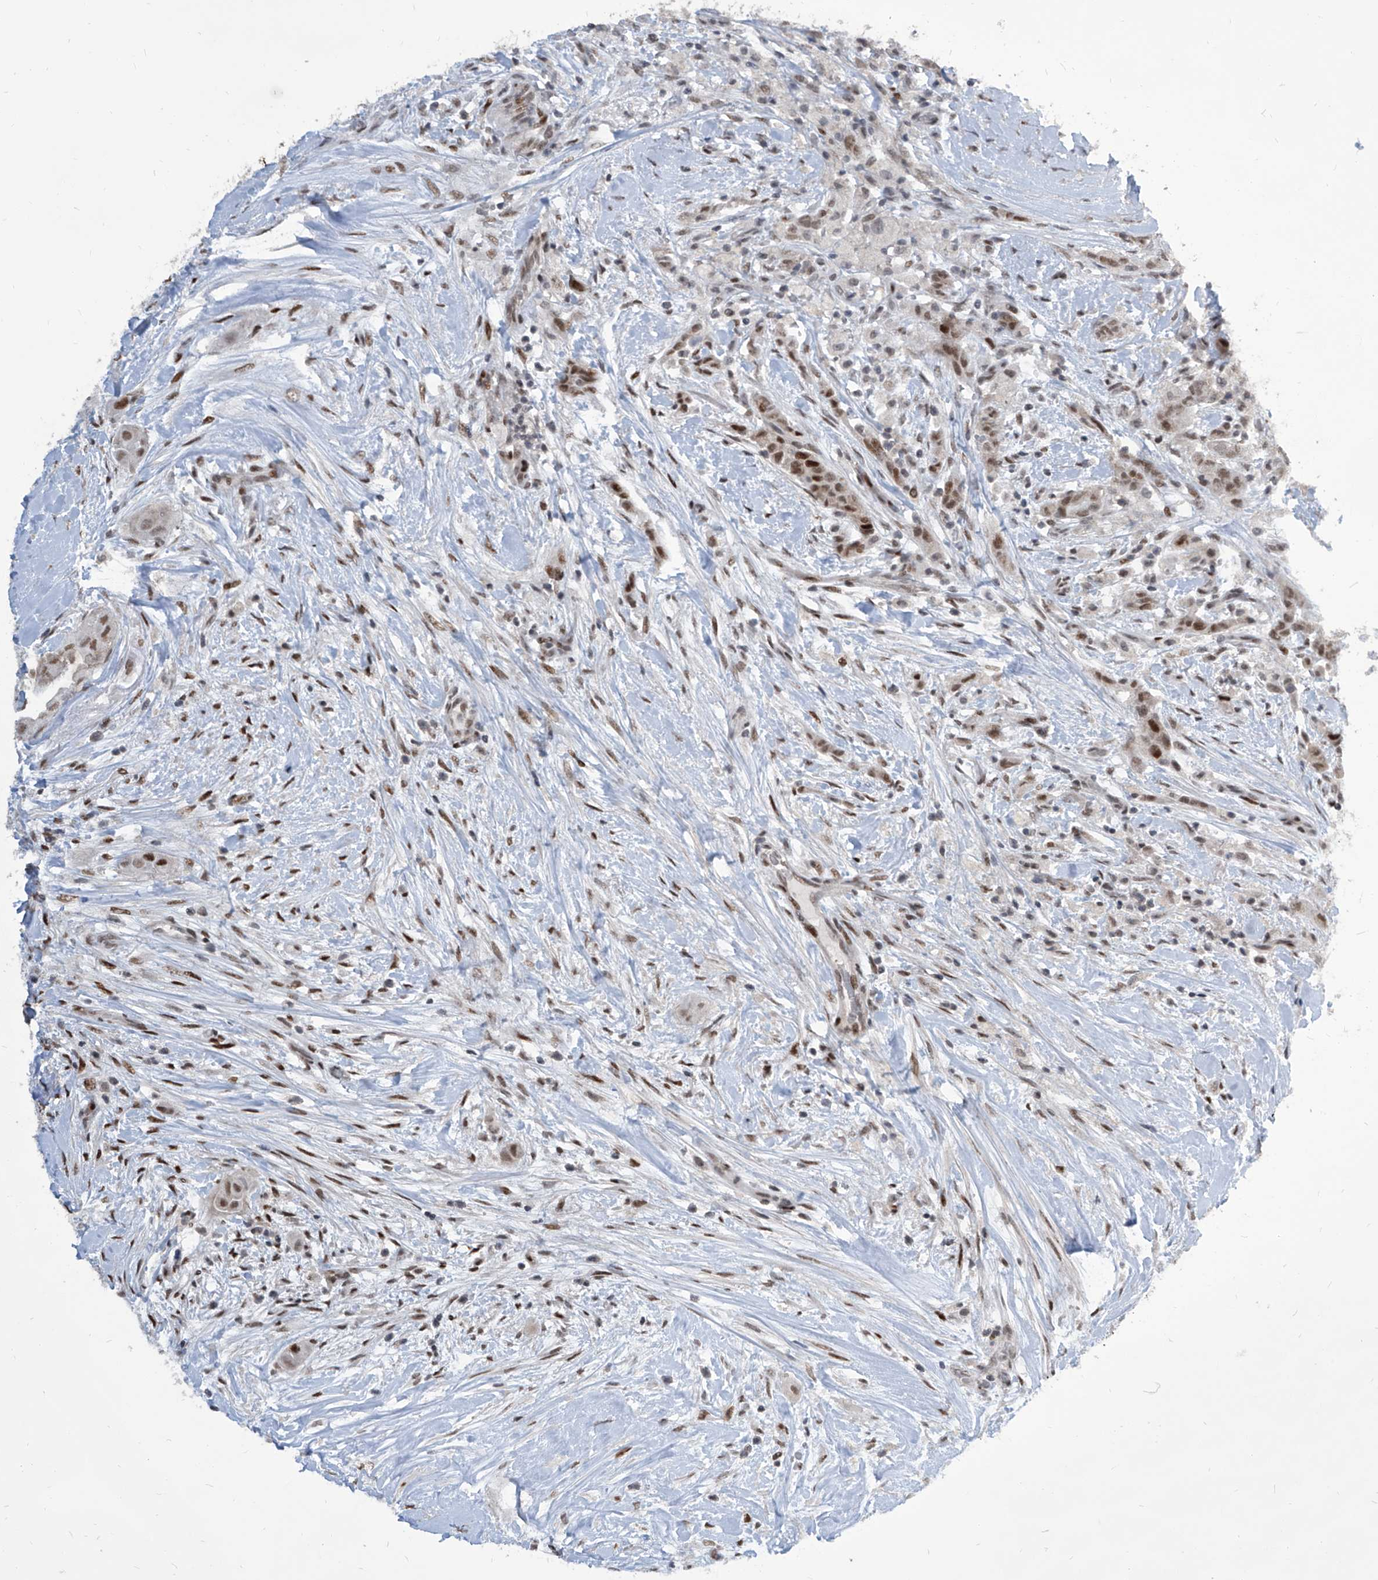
{"staining": {"intensity": "moderate", "quantity": "25%-75%", "location": "nuclear"}, "tissue": "thyroid cancer", "cell_type": "Tumor cells", "image_type": "cancer", "snomed": [{"axis": "morphology", "description": "Papillary adenocarcinoma, NOS"}, {"axis": "topography", "description": "Thyroid gland"}], "caption": "There is medium levels of moderate nuclear expression in tumor cells of thyroid papillary adenocarcinoma, as demonstrated by immunohistochemical staining (brown color).", "gene": "IRF2", "patient": {"sex": "female", "age": 59}}